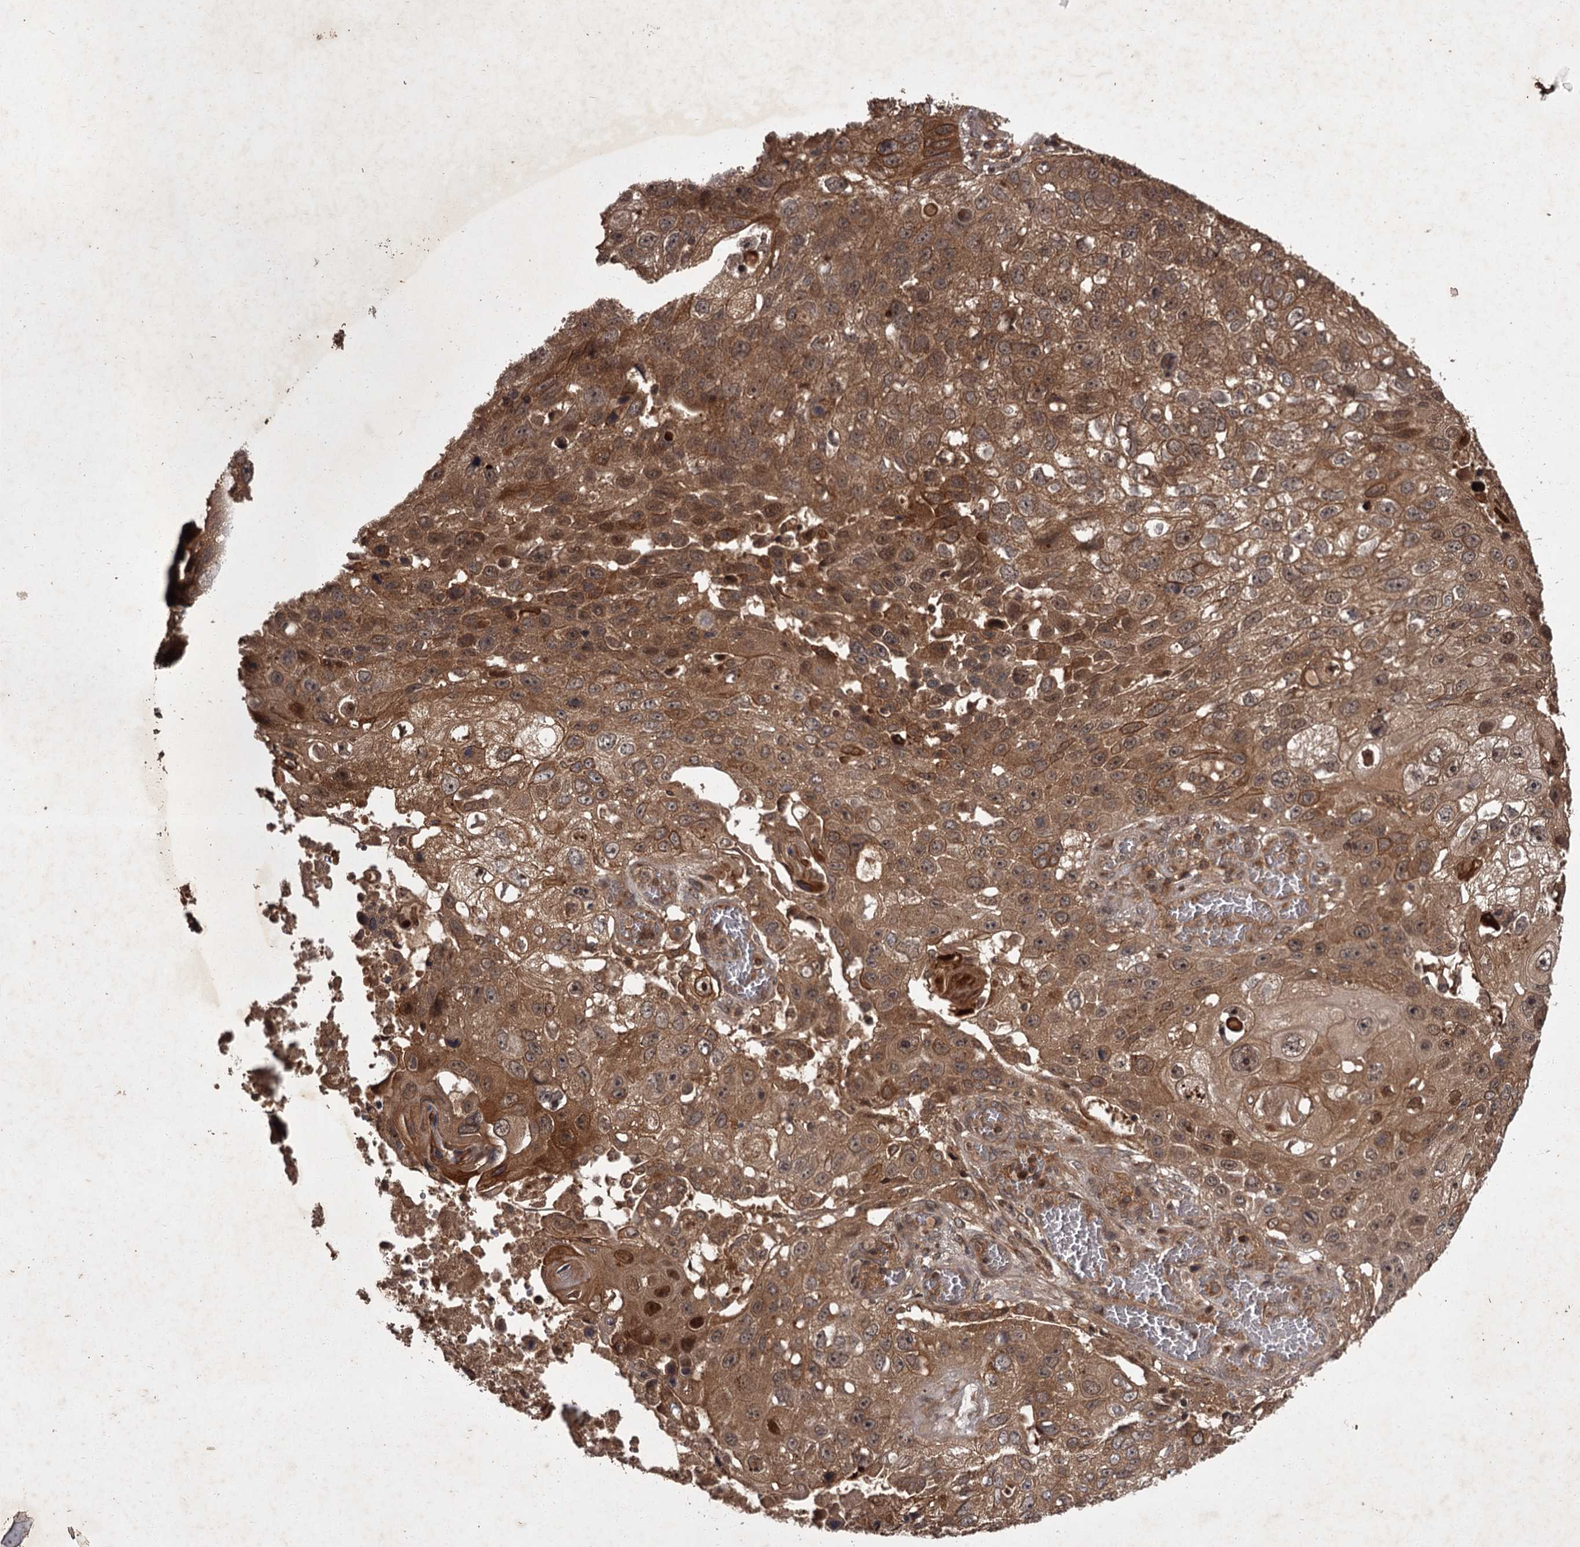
{"staining": {"intensity": "moderate", "quantity": ">75%", "location": "cytoplasmic/membranous"}, "tissue": "lung cancer", "cell_type": "Tumor cells", "image_type": "cancer", "snomed": [{"axis": "morphology", "description": "Squamous cell carcinoma, NOS"}, {"axis": "topography", "description": "Lung"}], "caption": "Human squamous cell carcinoma (lung) stained for a protein (brown) displays moderate cytoplasmic/membranous positive positivity in about >75% of tumor cells.", "gene": "TBC1D23", "patient": {"sex": "male", "age": 61}}